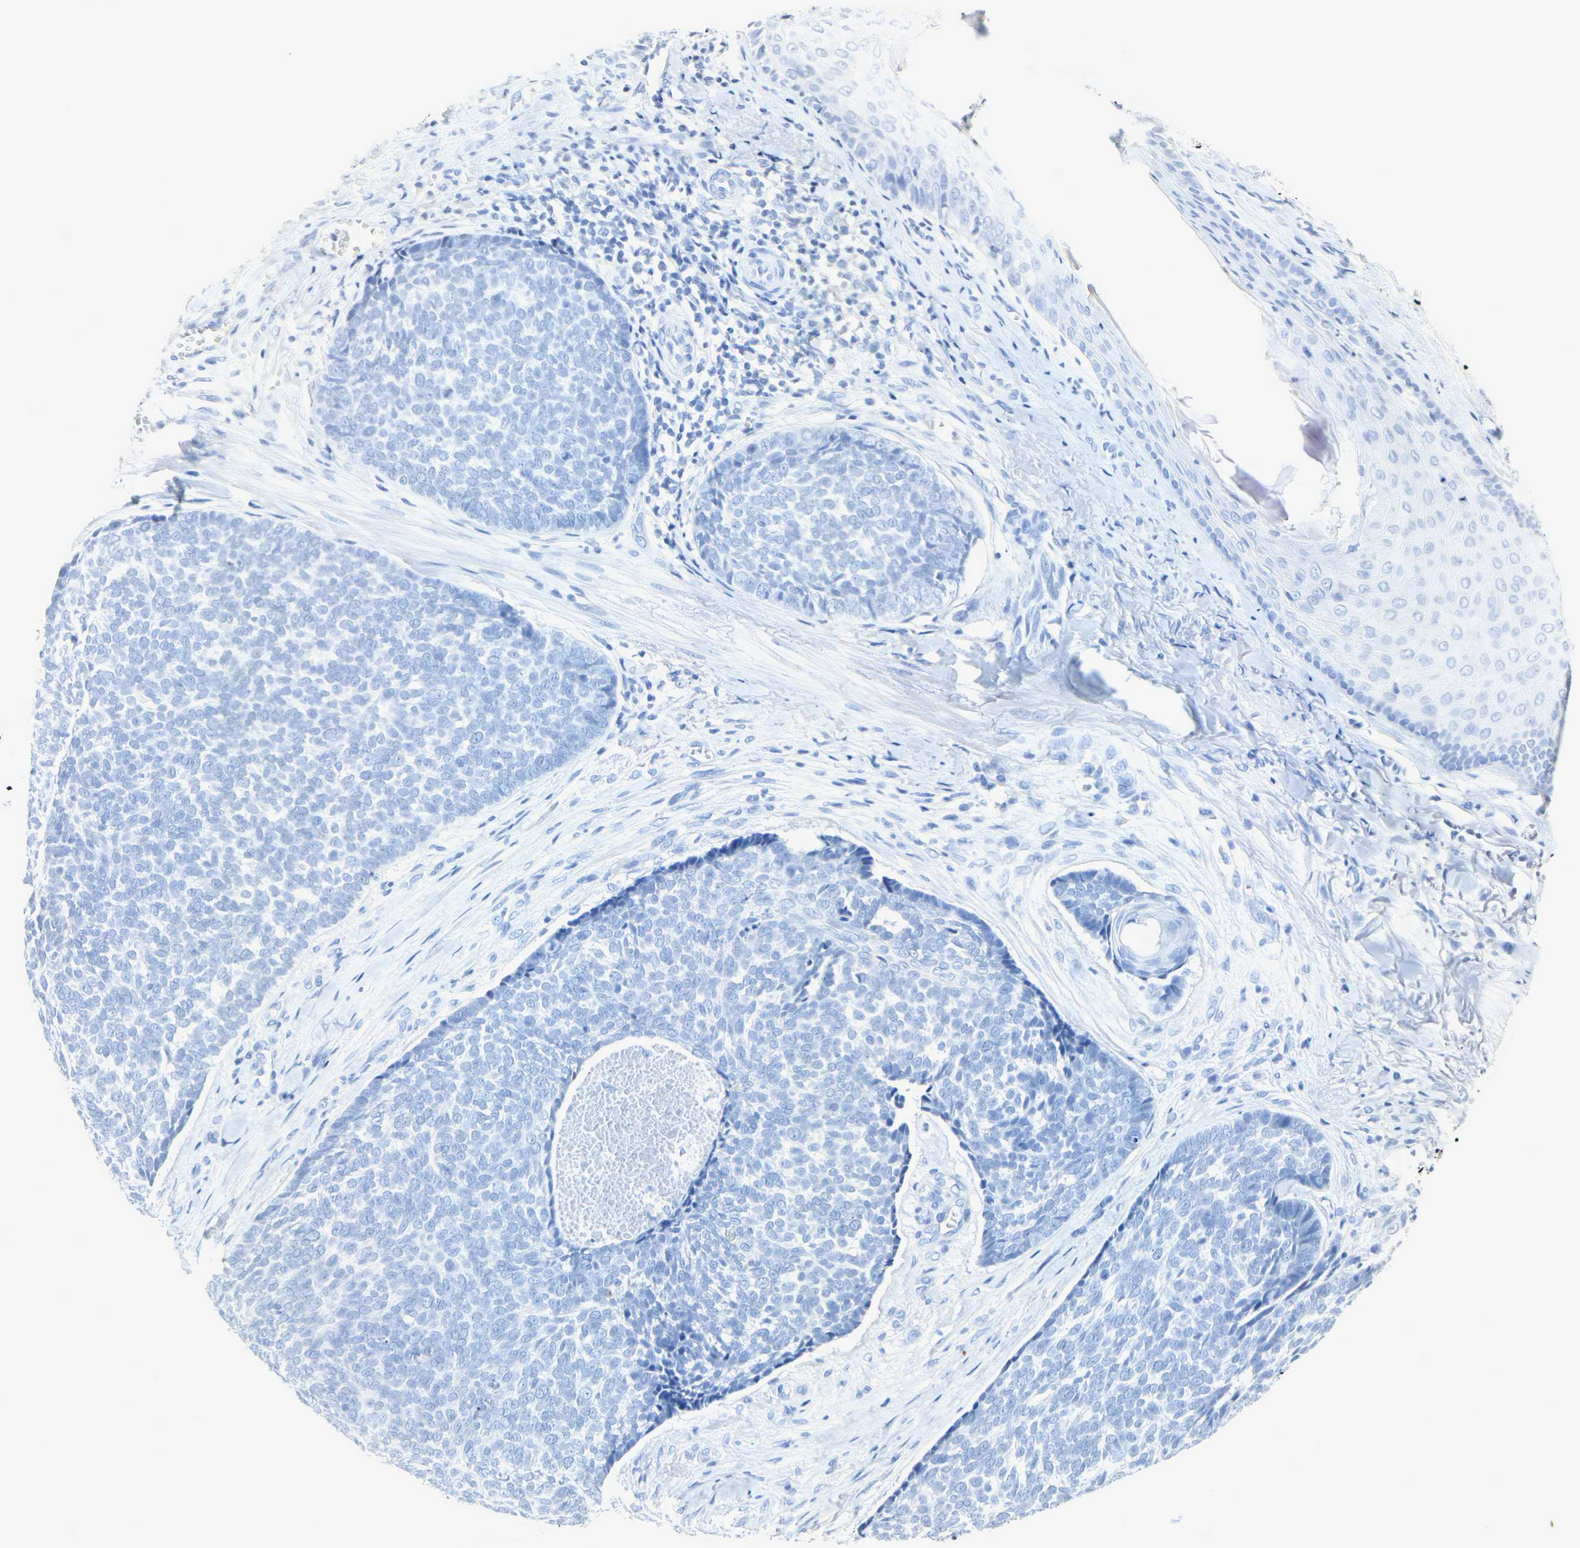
{"staining": {"intensity": "negative", "quantity": "none", "location": "none"}, "tissue": "skin cancer", "cell_type": "Tumor cells", "image_type": "cancer", "snomed": [{"axis": "morphology", "description": "Basal cell carcinoma"}, {"axis": "topography", "description": "Skin"}], "caption": "Tumor cells are negative for brown protein staining in basal cell carcinoma (skin).", "gene": "CA3", "patient": {"sex": "male", "age": 84}}